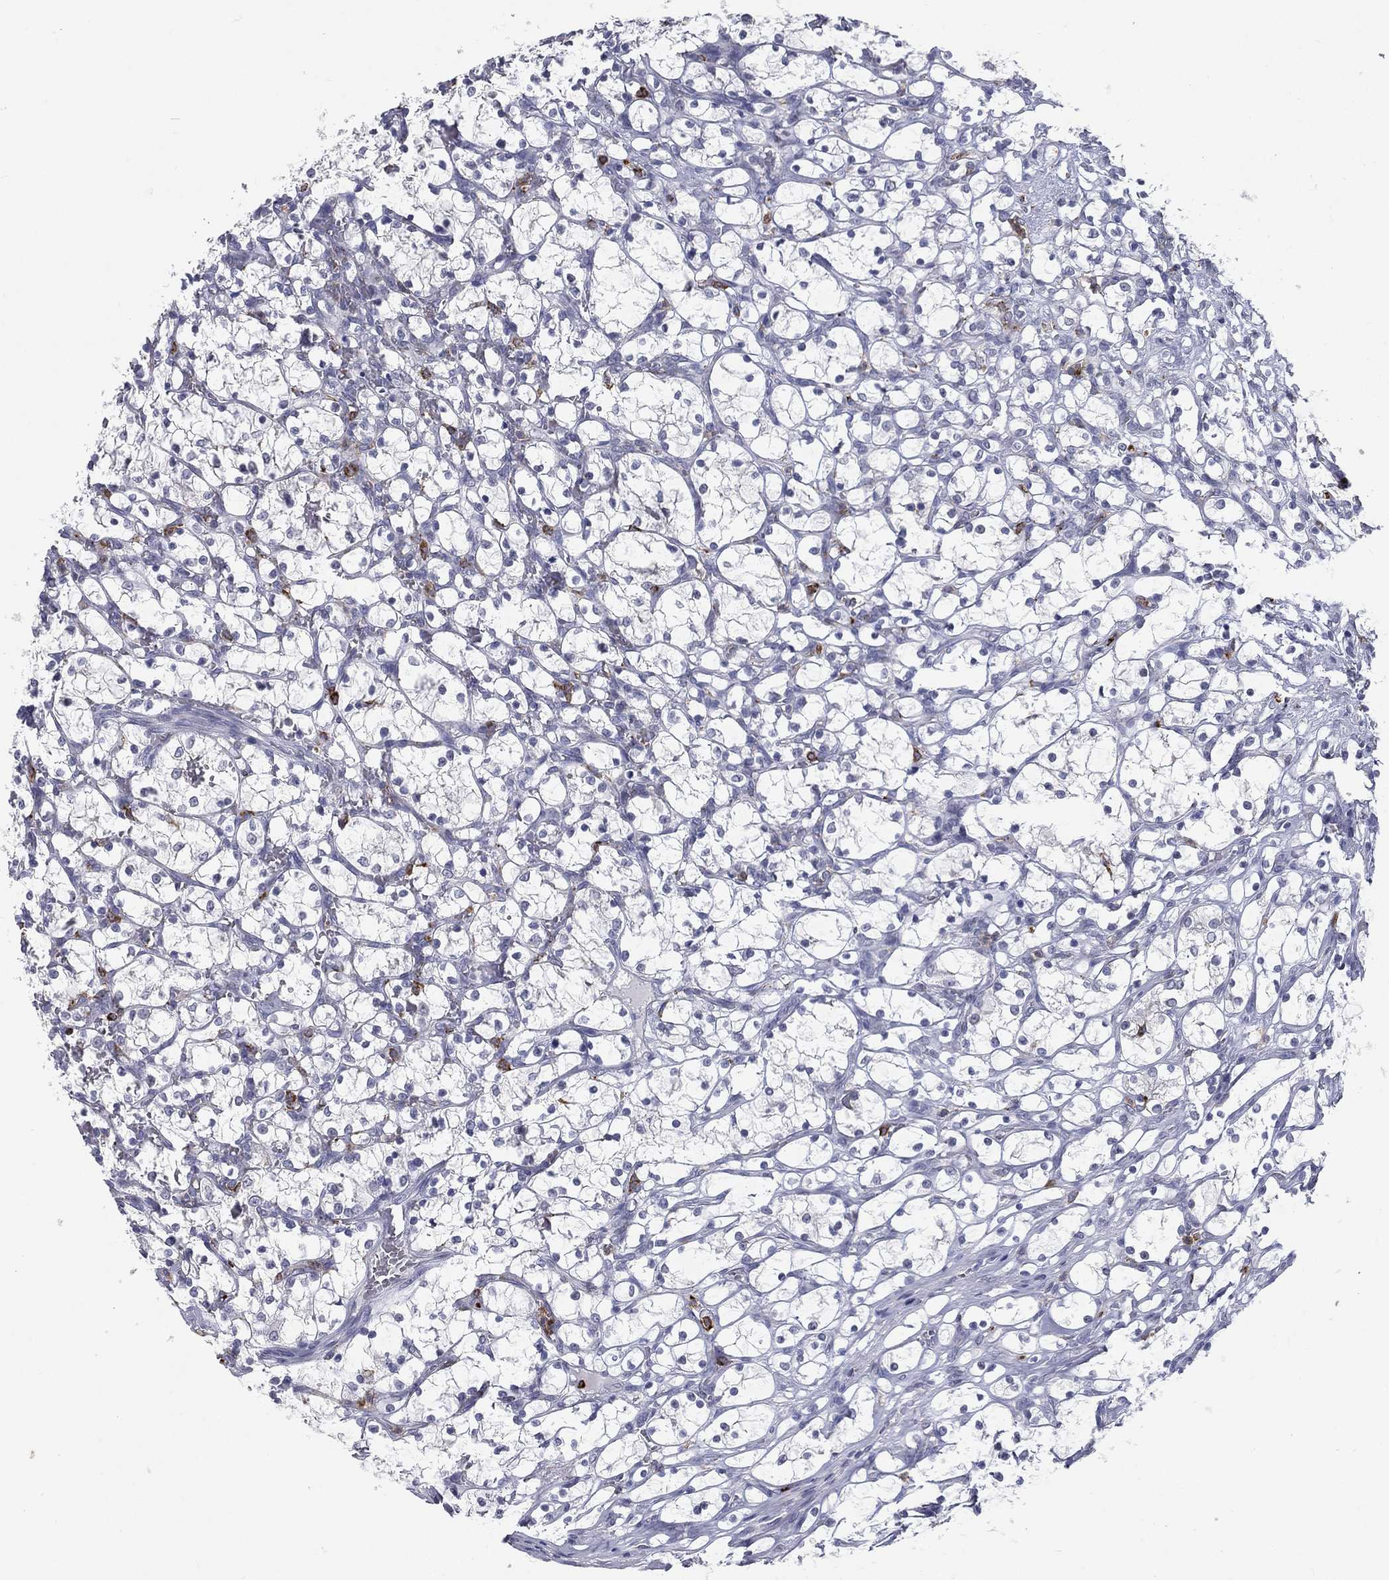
{"staining": {"intensity": "negative", "quantity": "none", "location": "none"}, "tissue": "renal cancer", "cell_type": "Tumor cells", "image_type": "cancer", "snomed": [{"axis": "morphology", "description": "Adenocarcinoma, NOS"}, {"axis": "topography", "description": "Kidney"}], "caption": "DAB (3,3'-diaminobenzidine) immunohistochemical staining of human adenocarcinoma (renal) reveals no significant positivity in tumor cells. (DAB (3,3'-diaminobenzidine) immunohistochemistry, high magnification).", "gene": "EVI2B", "patient": {"sex": "female", "age": 69}}